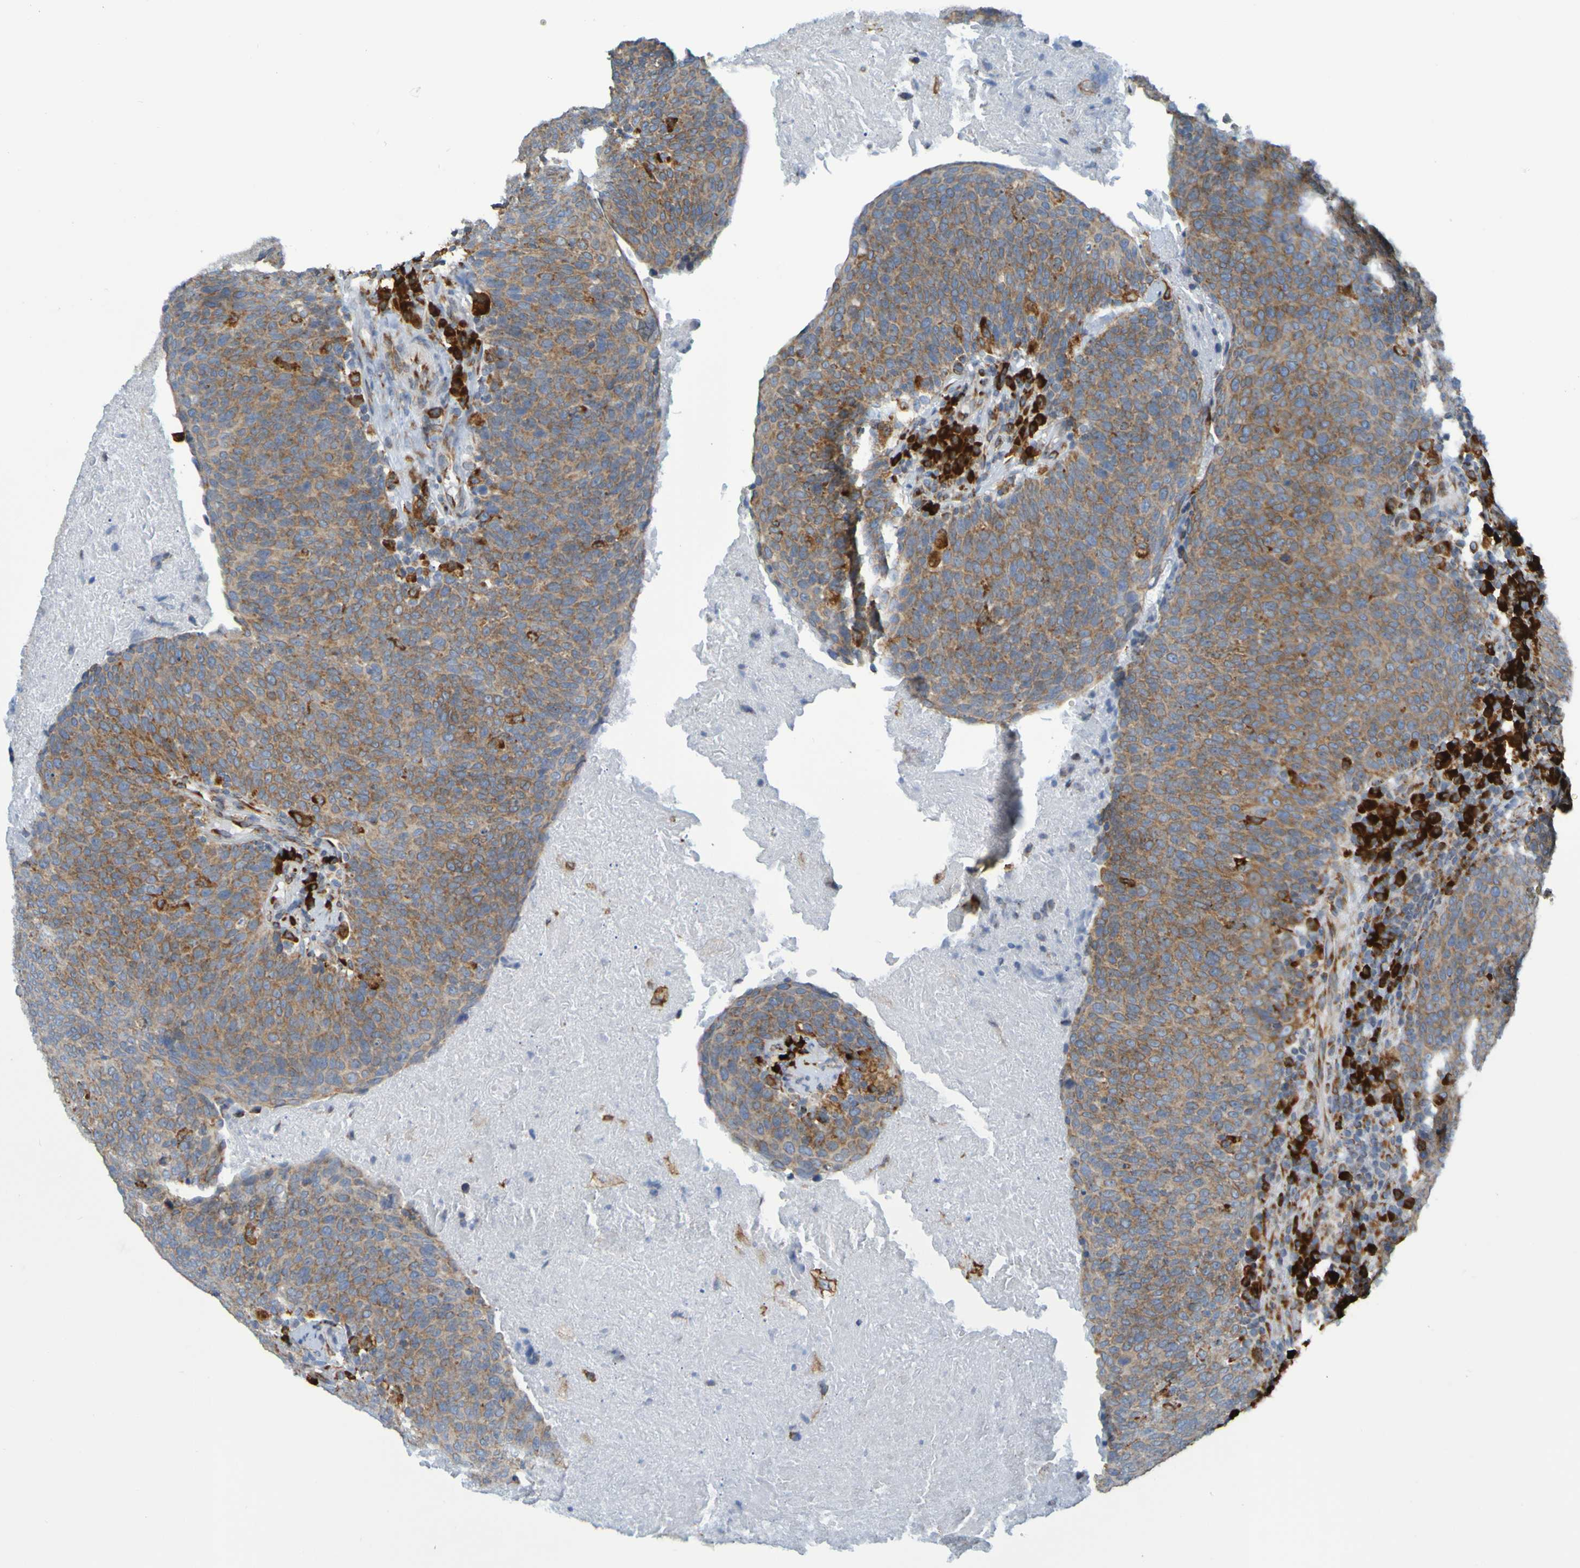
{"staining": {"intensity": "moderate", "quantity": ">75%", "location": "cytoplasmic/membranous"}, "tissue": "head and neck cancer", "cell_type": "Tumor cells", "image_type": "cancer", "snomed": [{"axis": "morphology", "description": "Squamous cell carcinoma, NOS"}, {"axis": "morphology", "description": "Squamous cell carcinoma, metastatic, NOS"}, {"axis": "topography", "description": "Lymph node"}, {"axis": "topography", "description": "Head-Neck"}], "caption": "Head and neck cancer (metastatic squamous cell carcinoma) stained with a protein marker displays moderate staining in tumor cells.", "gene": "SSR1", "patient": {"sex": "male", "age": 62}}